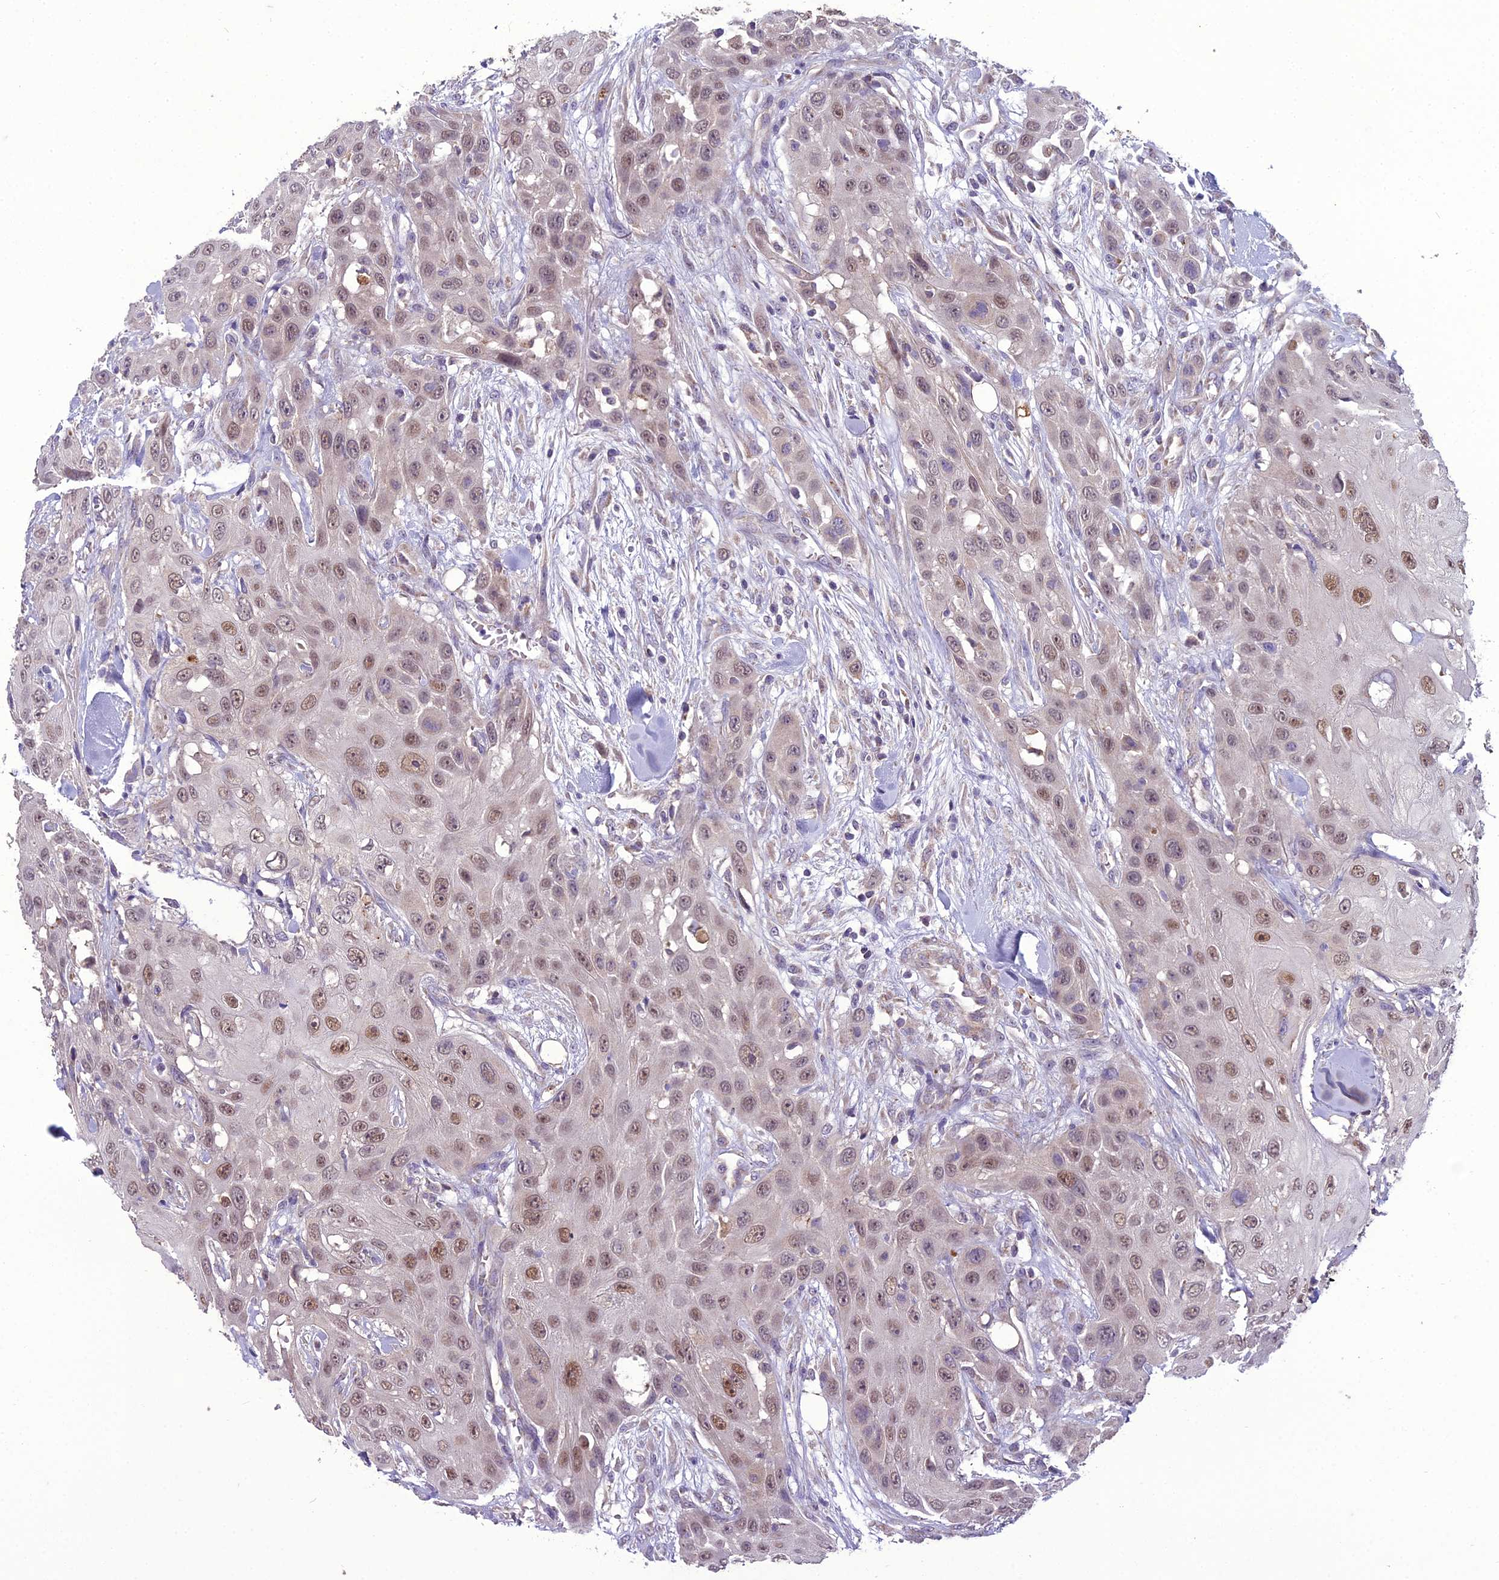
{"staining": {"intensity": "moderate", "quantity": ">75%", "location": "nuclear"}, "tissue": "head and neck cancer", "cell_type": "Tumor cells", "image_type": "cancer", "snomed": [{"axis": "morphology", "description": "Squamous cell carcinoma, NOS"}, {"axis": "topography", "description": "Head-Neck"}], "caption": "Immunohistochemistry image of human head and neck cancer (squamous cell carcinoma) stained for a protein (brown), which exhibits medium levels of moderate nuclear staining in about >75% of tumor cells.", "gene": "DUS2", "patient": {"sex": "male", "age": 81}}